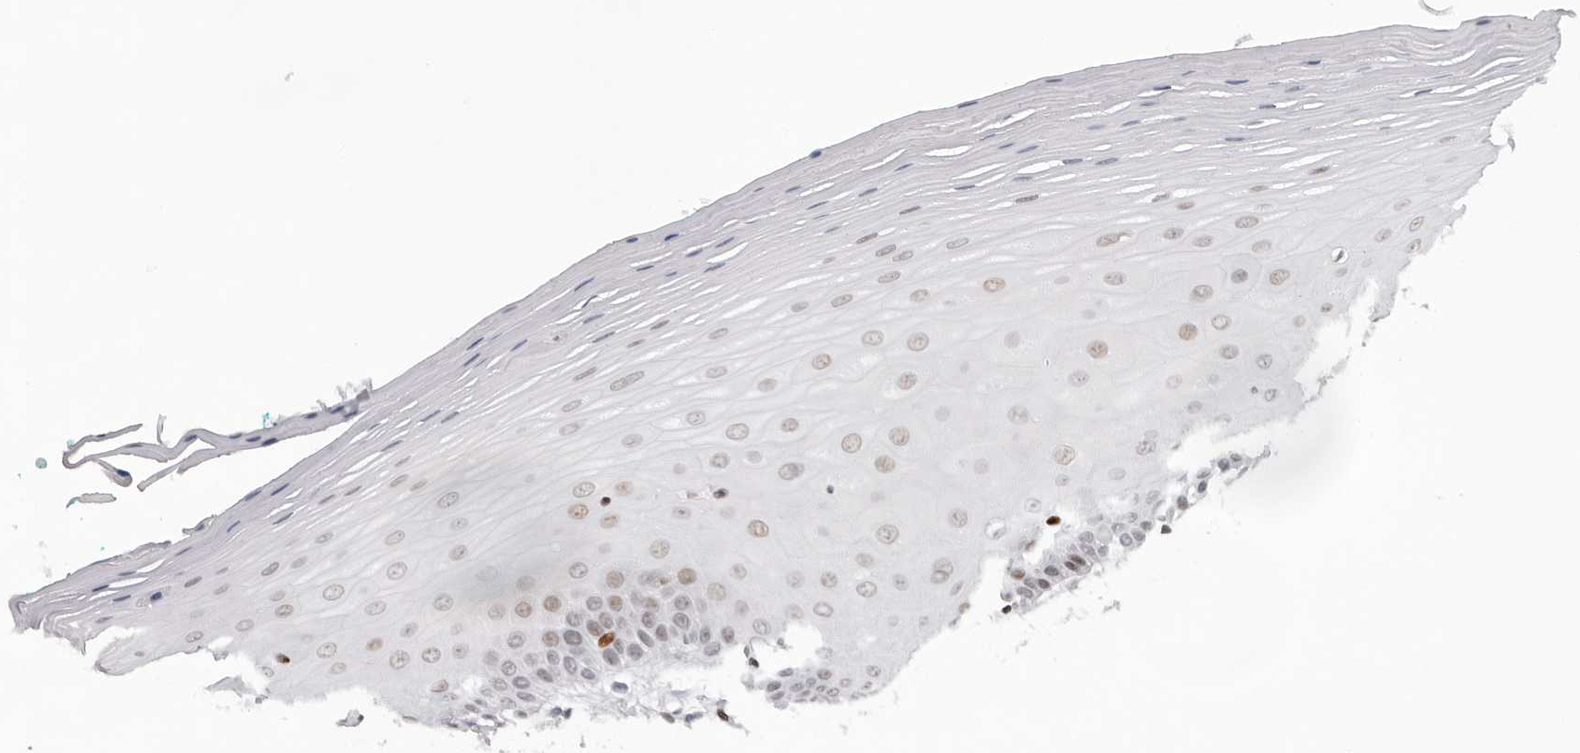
{"staining": {"intensity": "moderate", "quantity": "25%-75%", "location": "nuclear"}, "tissue": "oral mucosa", "cell_type": "Squamous epithelial cells", "image_type": "normal", "snomed": [{"axis": "morphology", "description": "Normal tissue, NOS"}, {"axis": "topography", "description": "Skeletal muscle"}, {"axis": "topography", "description": "Oral tissue"}], "caption": "High-magnification brightfield microscopy of benign oral mucosa stained with DAB (brown) and counterstained with hematoxylin (blue). squamous epithelial cells exhibit moderate nuclear positivity is identified in approximately25%-75% of cells.", "gene": "OGG1", "patient": {"sex": "male", "age": 58}}